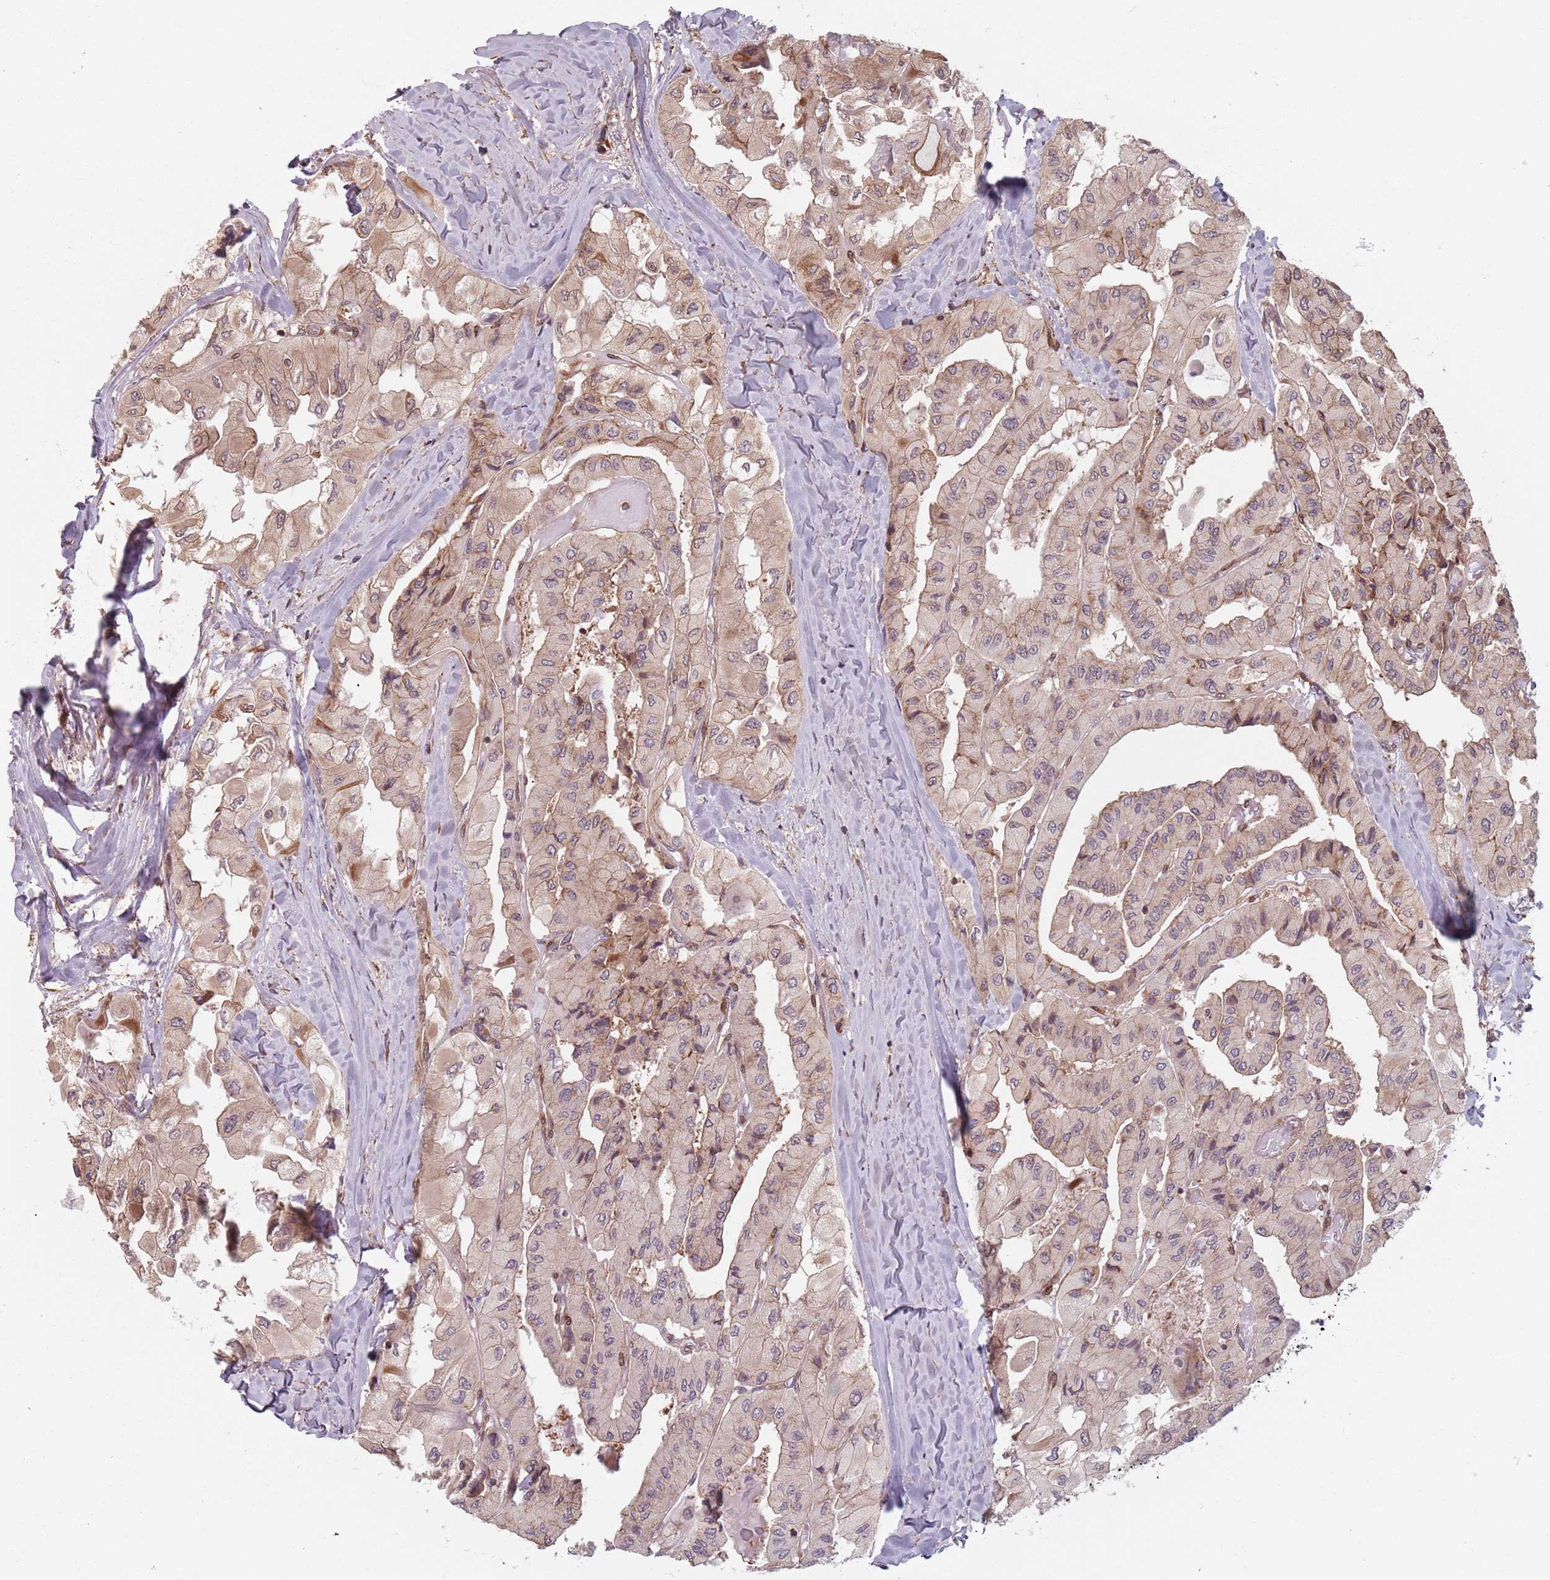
{"staining": {"intensity": "weak", "quantity": "25%-75%", "location": "cytoplasmic/membranous"}, "tissue": "thyroid cancer", "cell_type": "Tumor cells", "image_type": "cancer", "snomed": [{"axis": "morphology", "description": "Normal tissue, NOS"}, {"axis": "morphology", "description": "Papillary adenocarcinoma, NOS"}, {"axis": "topography", "description": "Thyroid gland"}], "caption": "Immunohistochemical staining of human thyroid cancer (papillary adenocarcinoma) reveals low levels of weak cytoplasmic/membranous expression in about 25%-75% of tumor cells.", "gene": "NOTCH3", "patient": {"sex": "female", "age": 59}}